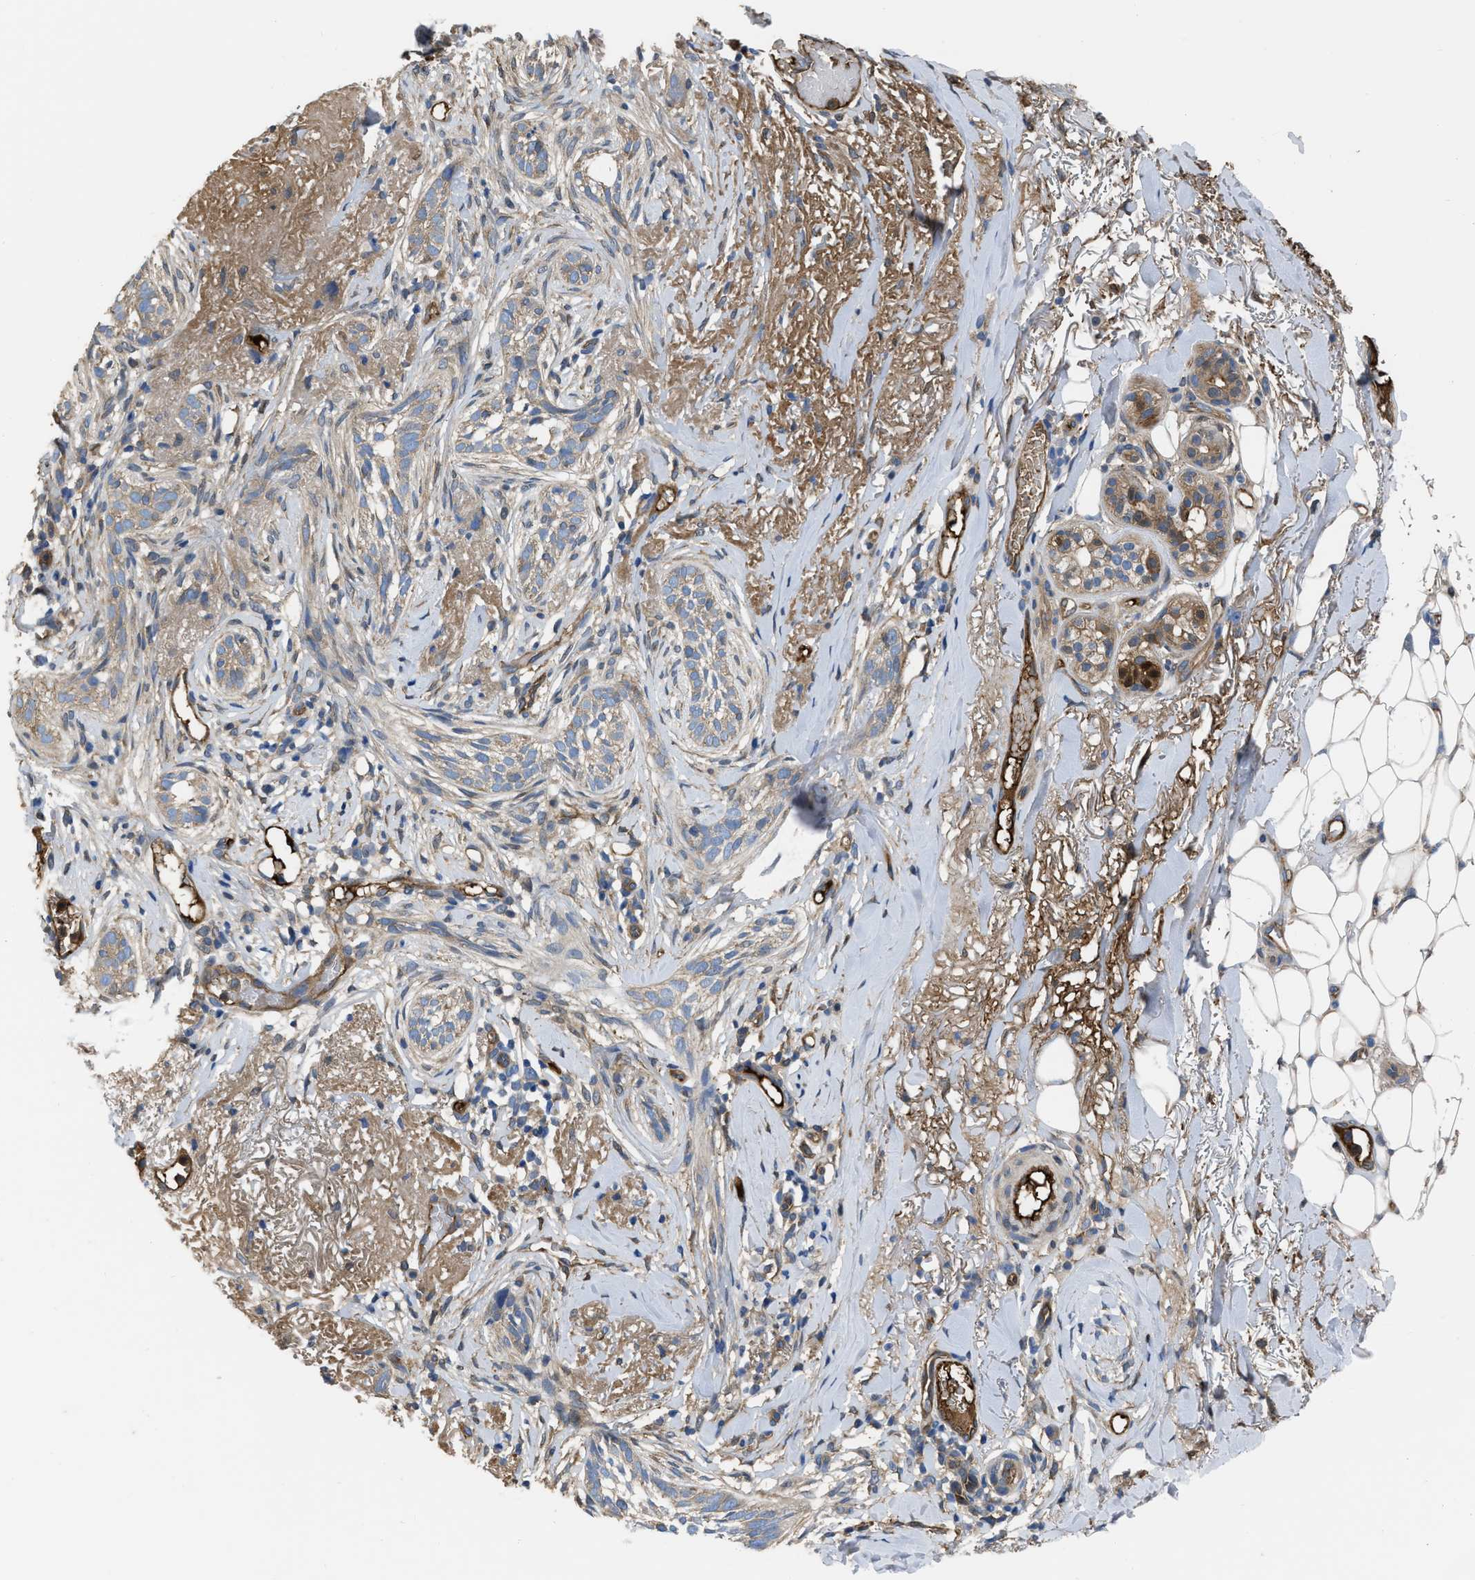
{"staining": {"intensity": "weak", "quantity": "<25%", "location": "cytoplasmic/membranous"}, "tissue": "skin cancer", "cell_type": "Tumor cells", "image_type": "cancer", "snomed": [{"axis": "morphology", "description": "Basal cell carcinoma"}, {"axis": "topography", "description": "Skin"}], "caption": "Image shows no significant protein positivity in tumor cells of basal cell carcinoma (skin).", "gene": "TRIOBP", "patient": {"sex": "female", "age": 88}}